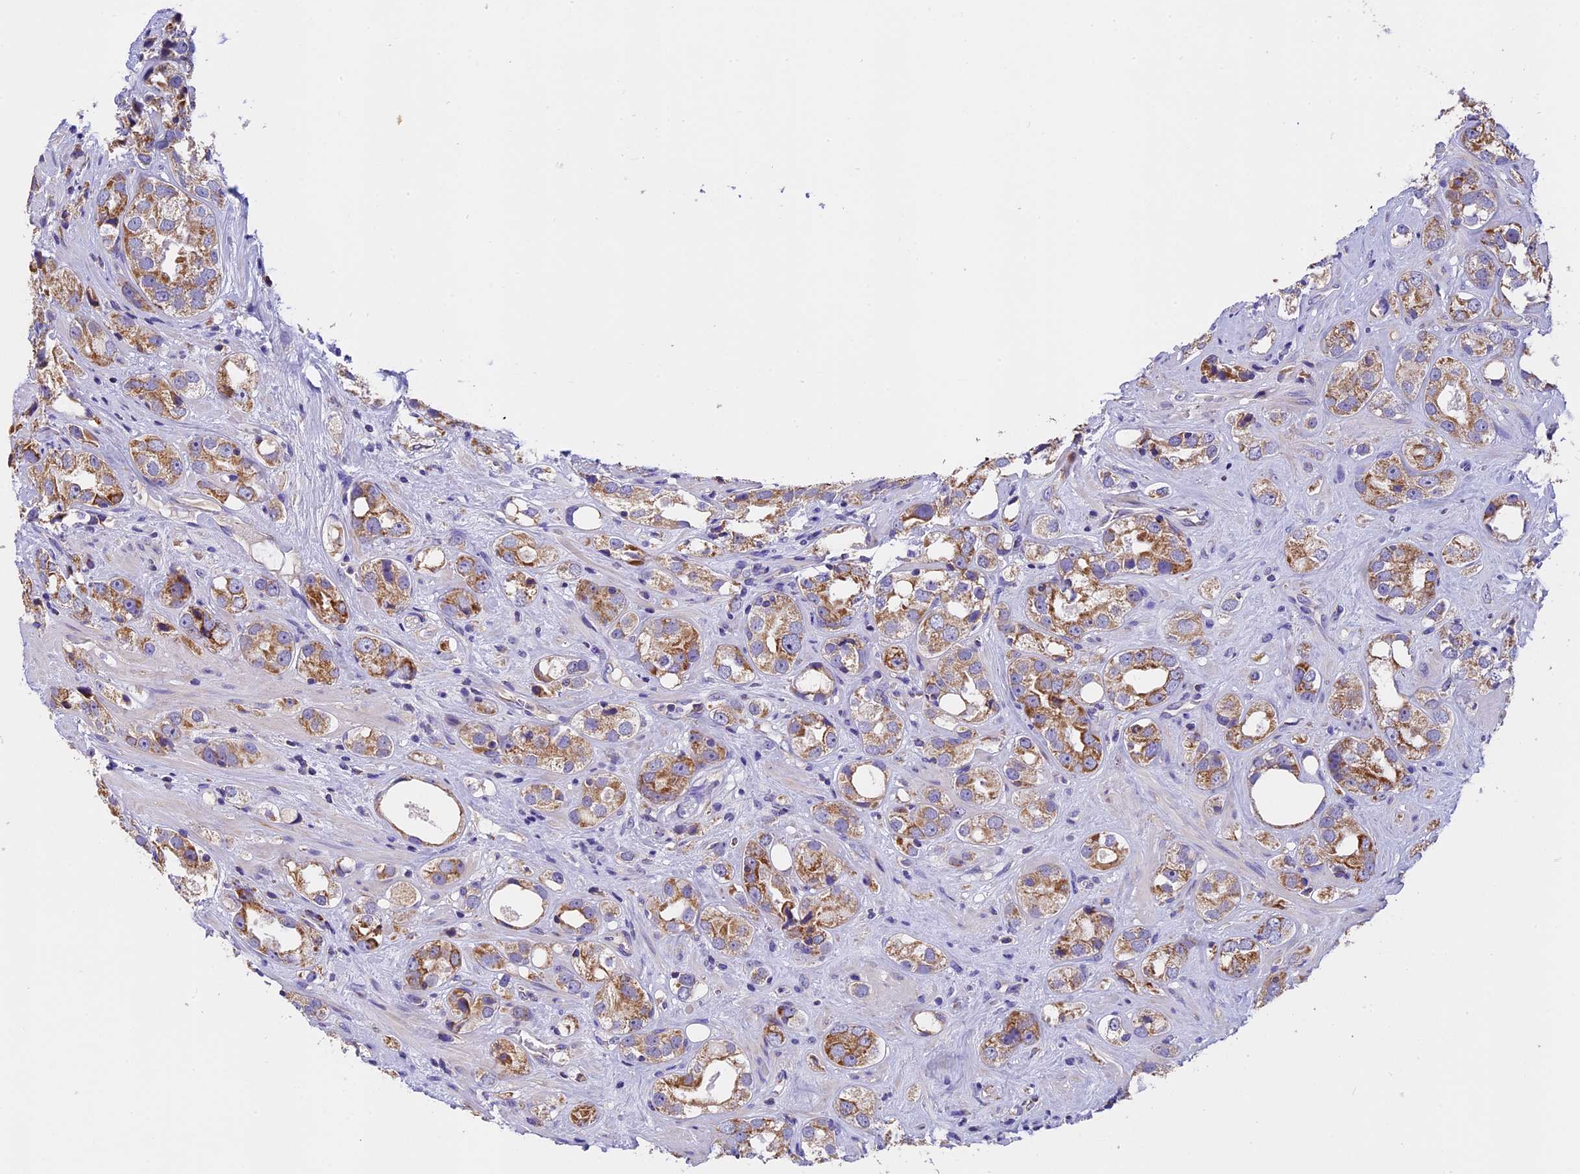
{"staining": {"intensity": "moderate", "quantity": ">75%", "location": "cytoplasmic/membranous"}, "tissue": "prostate cancer", "cell_type": "Tumor cells", "image_type": "cancer", "snomed": [{"axis": "morphology", "description": "Adenocarcinoma, NOS"}, {"axis": "topography", "description": "Prostate"}], "caption": "The micrograph demonstrates immunohistochemical staining of prostate cancer (adenocarcinoma). There is moderate cytoplasmic/membranous expression is seen in about >75% of tumor cells.", "gene": "MGME1", "patient": {"sex": "male", "age": 79}}